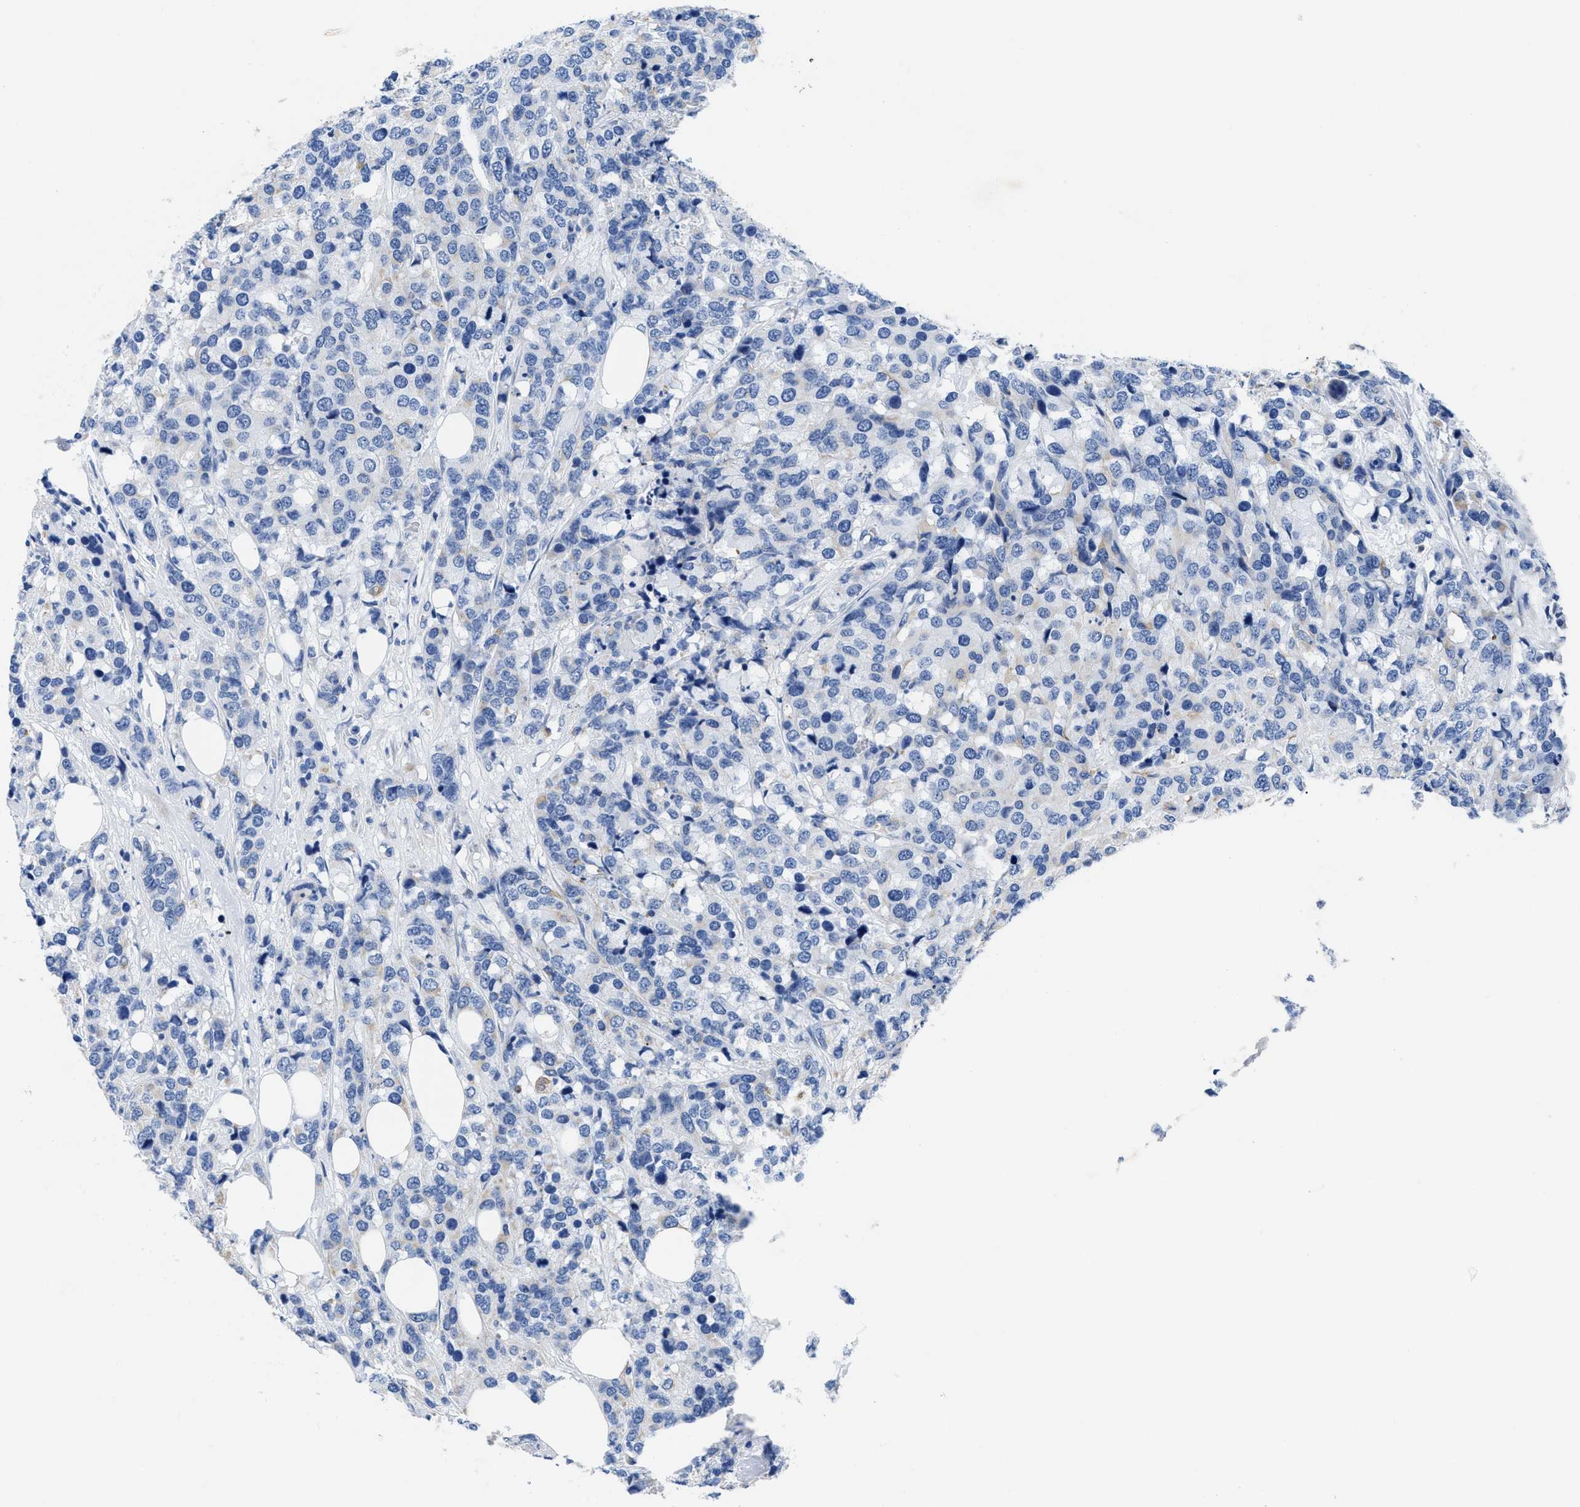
{"staining": {"intensity": "negative", "quantity": "none", "location": "none"}, "tissue": "breast cancer", "cell_type": "Tumor cells", "image_type": "cancer", "snomed": [{"axis": "morphology", "description": "Lobular carcinoma"}, {"axis": "topography", "description": "Breast"}], "caption": "This micrograph is of lobular carcinoma (breast) stained with immunohistochemistry to label a protein in brown with the nuclei are counter-stained blue. There is no staining in tumor cells.", "gene": "TMEM68", "patient": {"sex": "female", "age": 59}}